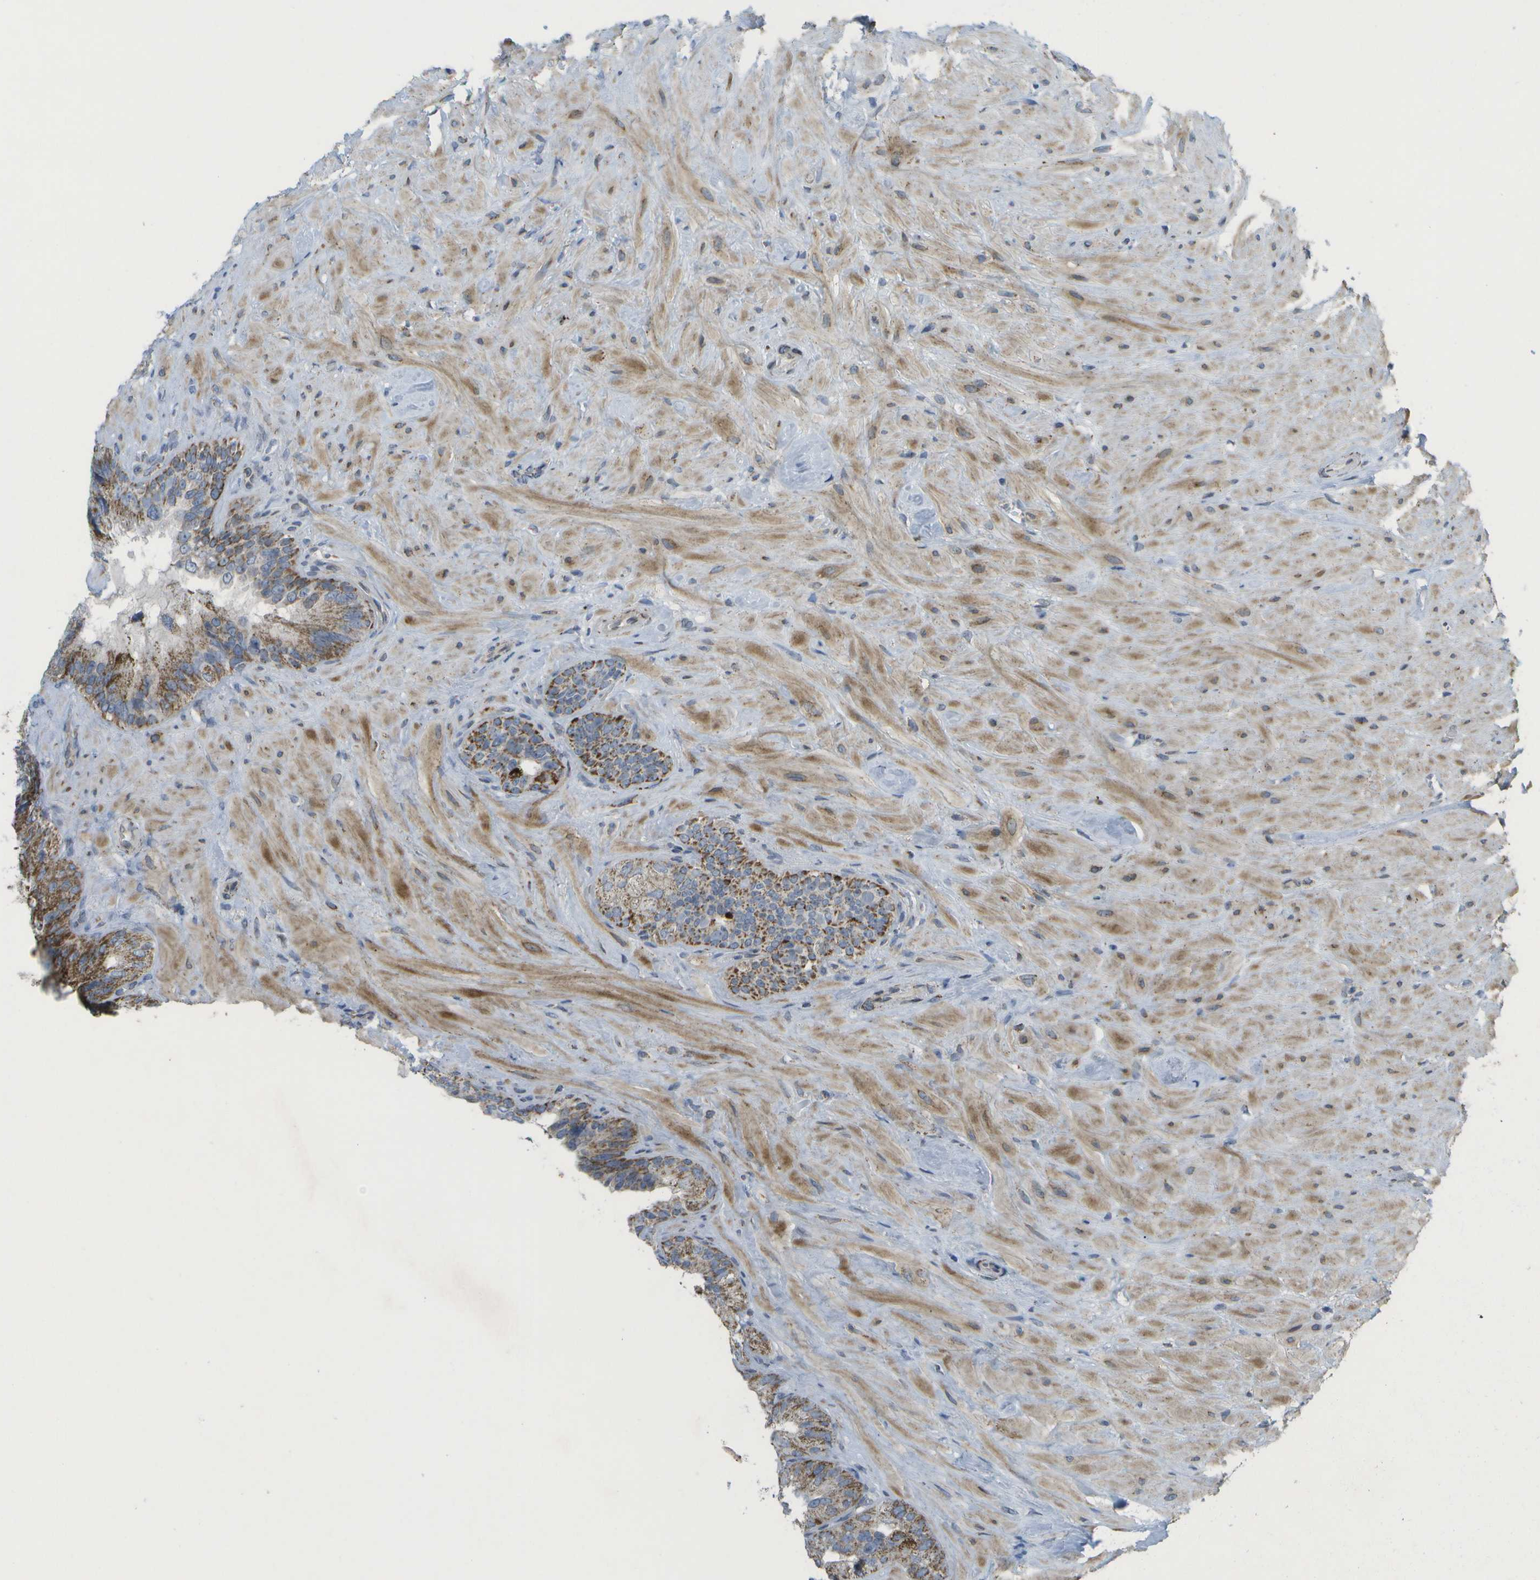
{"staining": {"intensity": "moderate", "quantity": ">75%", "location": "cytoplasmic/membranous"}, "tissue": "seminal vesicle", "cell_type": "Glandular cells", "image_type": "normal", "snomed": [{"axis": "morphology", "description": "Normal tissue, NOS"}, {"axis": "topography", "description": "Seminal veicle"}], "caption": "Approximately >75% of glandular cells in unremarkable seminal vesicle exhibit moderate cytoplasmic/membranous protein staining as visualized by brown immunohistochemical staining.", "gene": "TMEM223", "patient": {"sex": "male", "age": 68}}